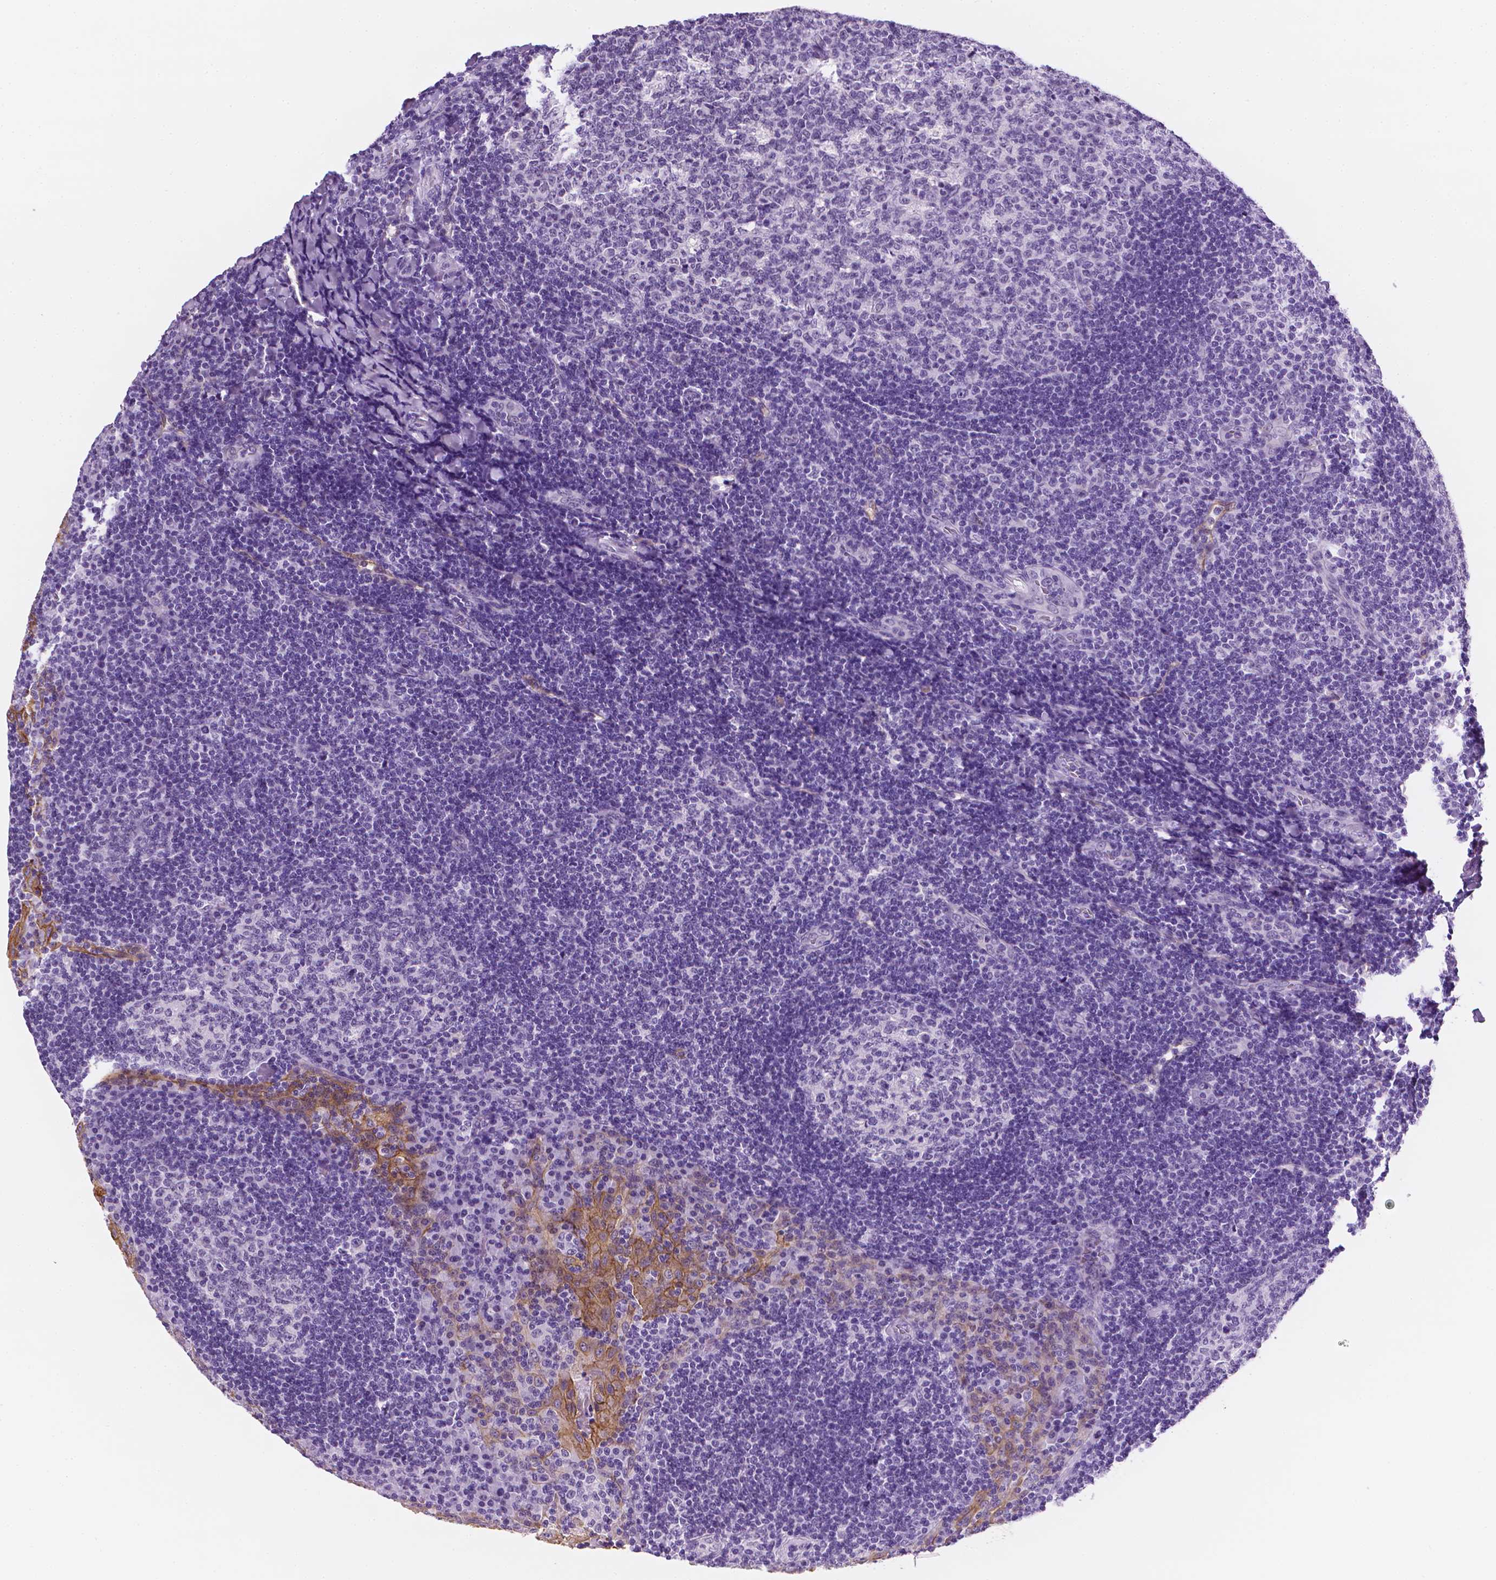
{"staining": {"intensity": "negative", "quantity": "none", "location": "none"}, "tissue": "tonsil", "cell_type": "Germinal center cells", "image_type": "normal", "snomed": [{"axis": "morphology", "description": "Normal tissue, NOS"}, {"axis": "topography", "description": "Tonsil"}], "caption": "The photomicrograph exhibits no significant staining in germinal center cells of tonsil.", "gene": "PPL", "patient": {"sex": "male", "age": 17}}